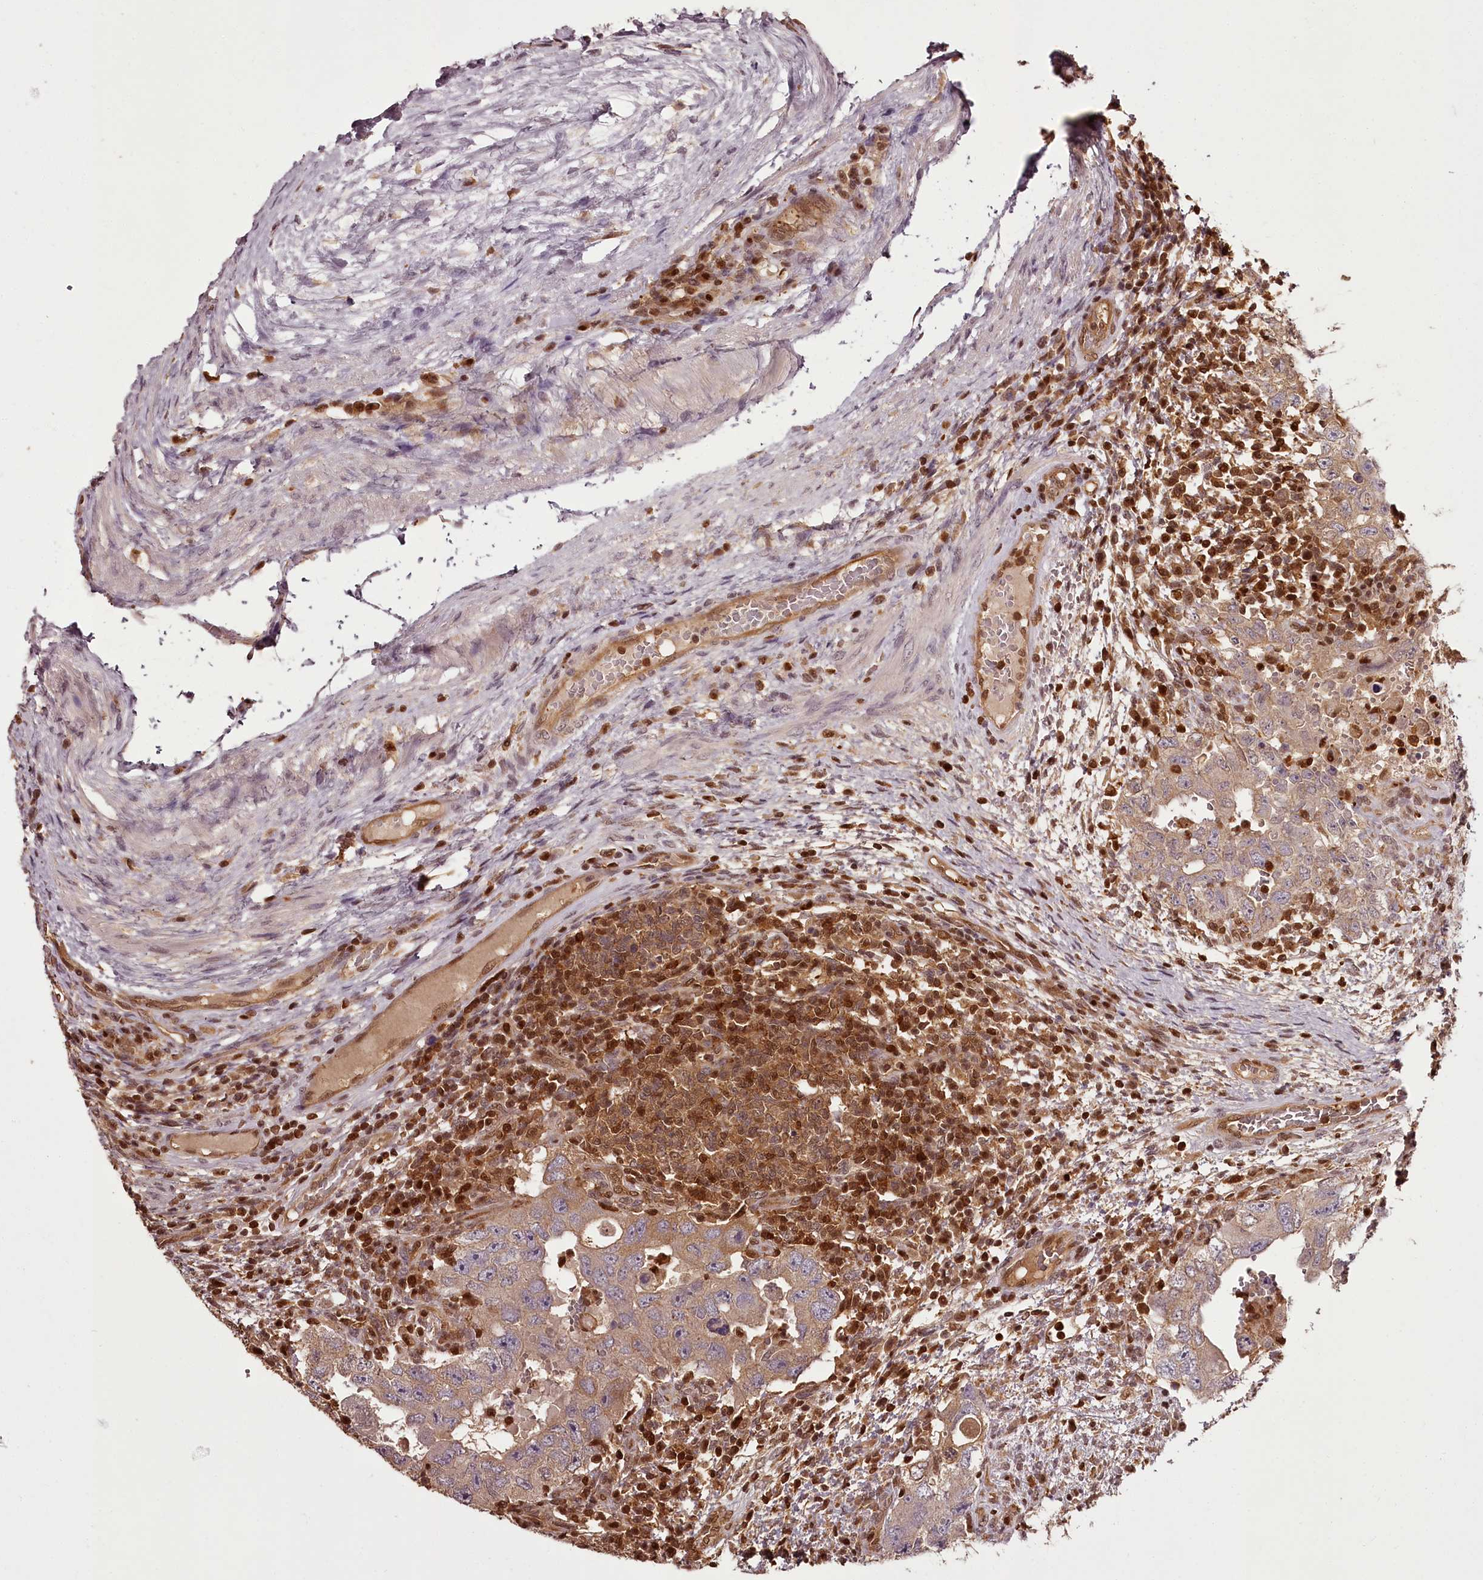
{"staining": {"intensity": "weak", "quantity": "25%-75%", "location": "cytoplasmic/membranous"}, "tissue": "testis cancer", "cell_type": "Tumor cells", "image_type": "cancer", "snomed": [{"axis": "morphology", "description": "Carcinoma, Embryonal, NOS"}, {"axis": "topography", "description": "Testis"}], "caption": "High-magnification brightfield microscopy of testis cancer stained with DAB (3,3'-diaminobenzidine) (brown) and counterstained with hematoxylin (blue). tumor cells exhibit weak cytoplasmic/membranous positivity is present in approximately25%-75% of cells.", "gene": "NPRL2", "patient": {"sex": "male", "age": 26}}